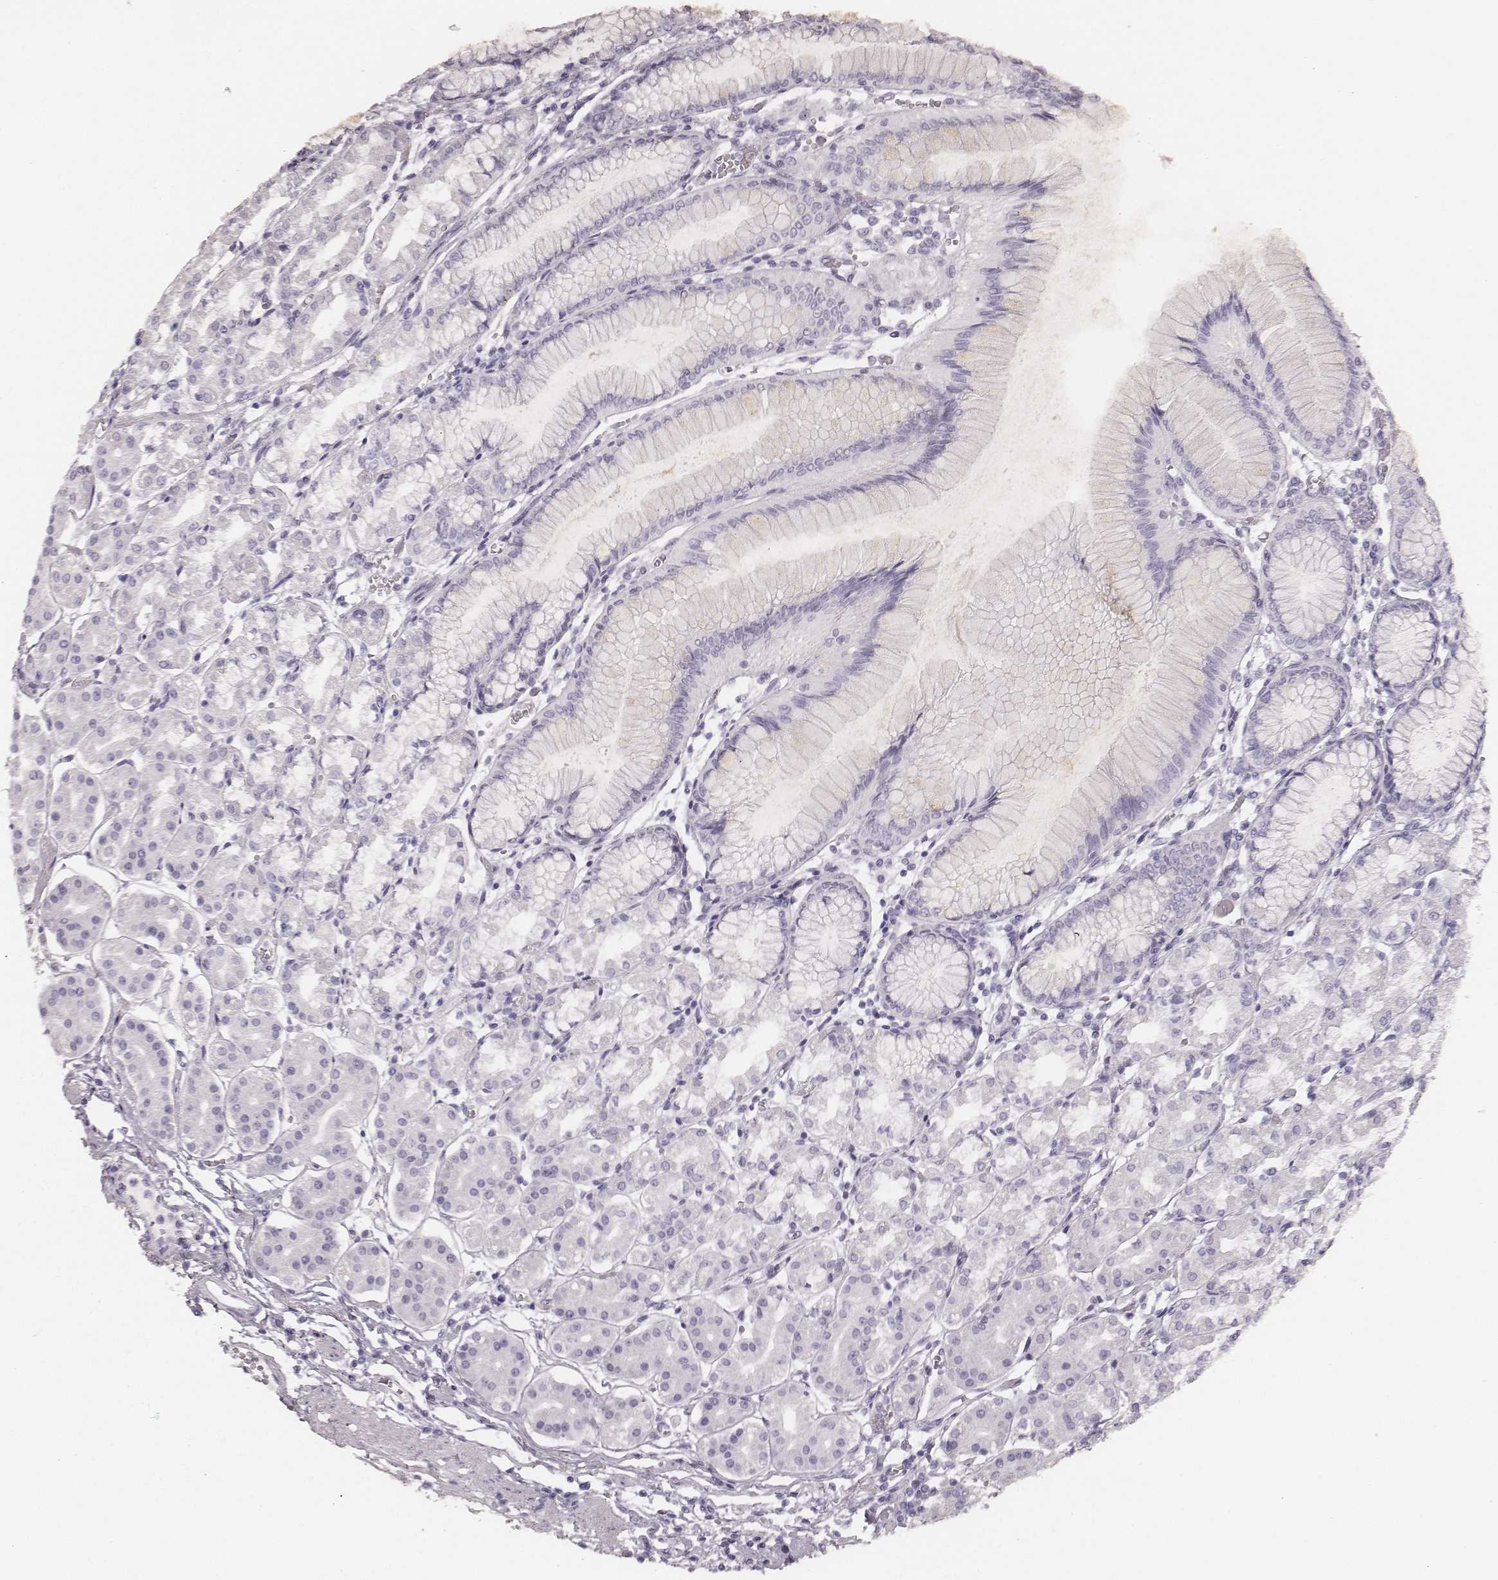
{"staining": {"intensity": "negative", "quantity": "none", "location": "none"}, "tissue": "stomach", "cell_type": "Glandular cells", "image_type": "normal", "snomed": [{"axis": "morphology", "description": "Normal tissue, NOS"}, {"axis": "topography", "description": "Skeletal muscle"}, {"axis": "topography", "description": "Stomach"}], "caption": "IHC histopathology image of benign stomach: stomach stained with DAB reveals no significant protein expression in glandular cells. Nuclei are stained in blue.", "gene": "KRT34", "patient": {"sex": "female", "age": 57}}